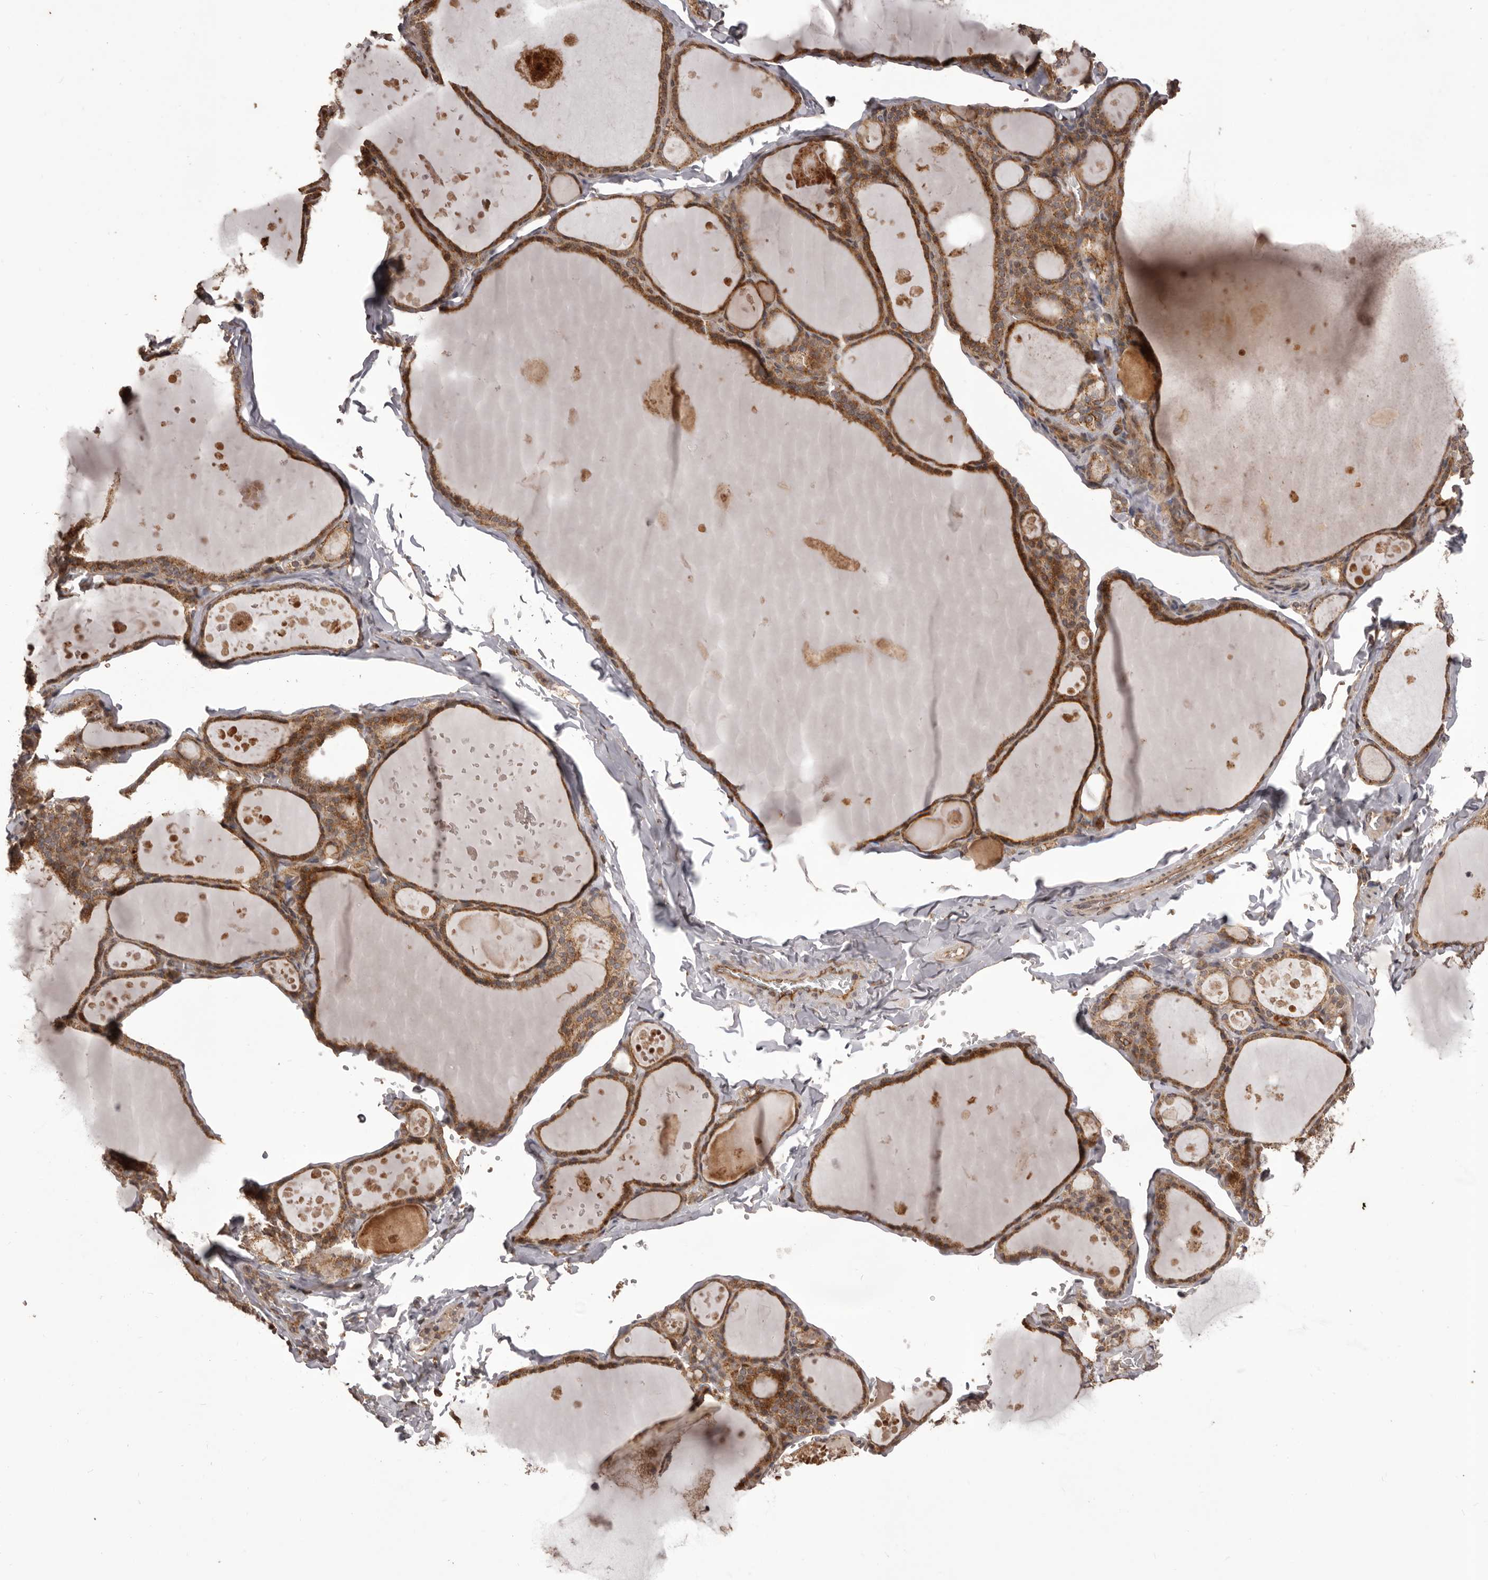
{"staining": {"intensity": "moderate", "quantity": ">75%", "location": "cytoplasmic/membranous"}, "tissue": "thyroid gland", "cell_type": "Glandular cells", "image_type": "normal", "snomed": [{"axis": "morphology", "description": "Normal tissue, NOS"}, {"axis": "topography", "description": "Thyroid gland"}], "caption": "IHC photomicrograph of benign thyroid gland stained for a protein (brown), which demonstrates medium levels of moderate cytoplasmic/membranous expression in about >75% of glandular cells.", "gene": "QRSL1", "patient": {"sex": "male", "age": 56}}